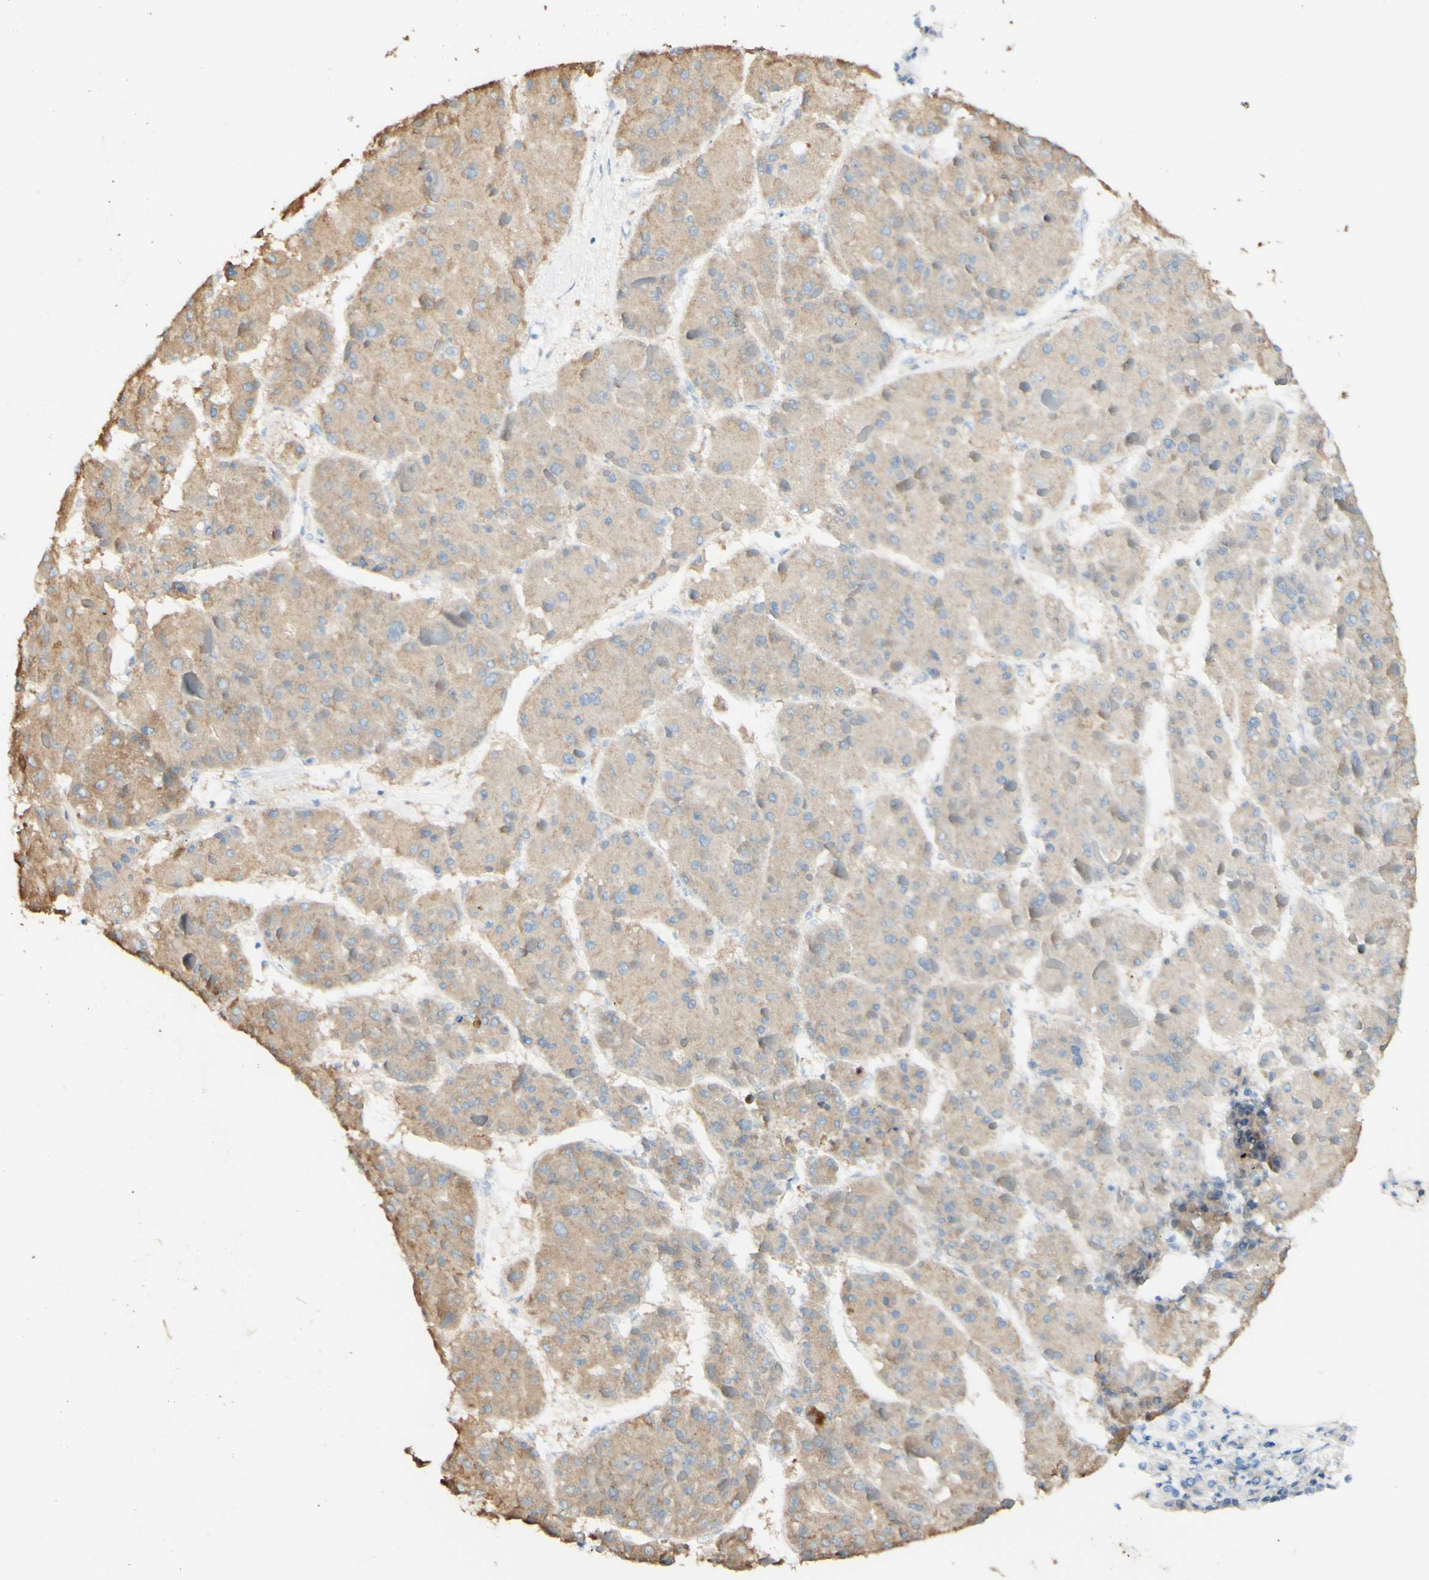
{"staining": {"intensity": "weak", "quantity": ">75%", "location": "cytoplasmic/membranous"}, "tissue": "liver cancer", "cell_type": "Tumor cells", "image_type": "cancer", "snomed": [{"axis": "morphology", "description": "Carcinoma, Hepatocellular, NOS"}, {"axis": "topography", "description": "Liver"}], "caption": "Liver cancer (hepatocellular carcinoma) stained with a brown dye shows weak cytoplasmic/membranous positive staining in about >75% of tumor cells.", "gene": "FGF4", "patient": {"sex": "female", "age": 73}}